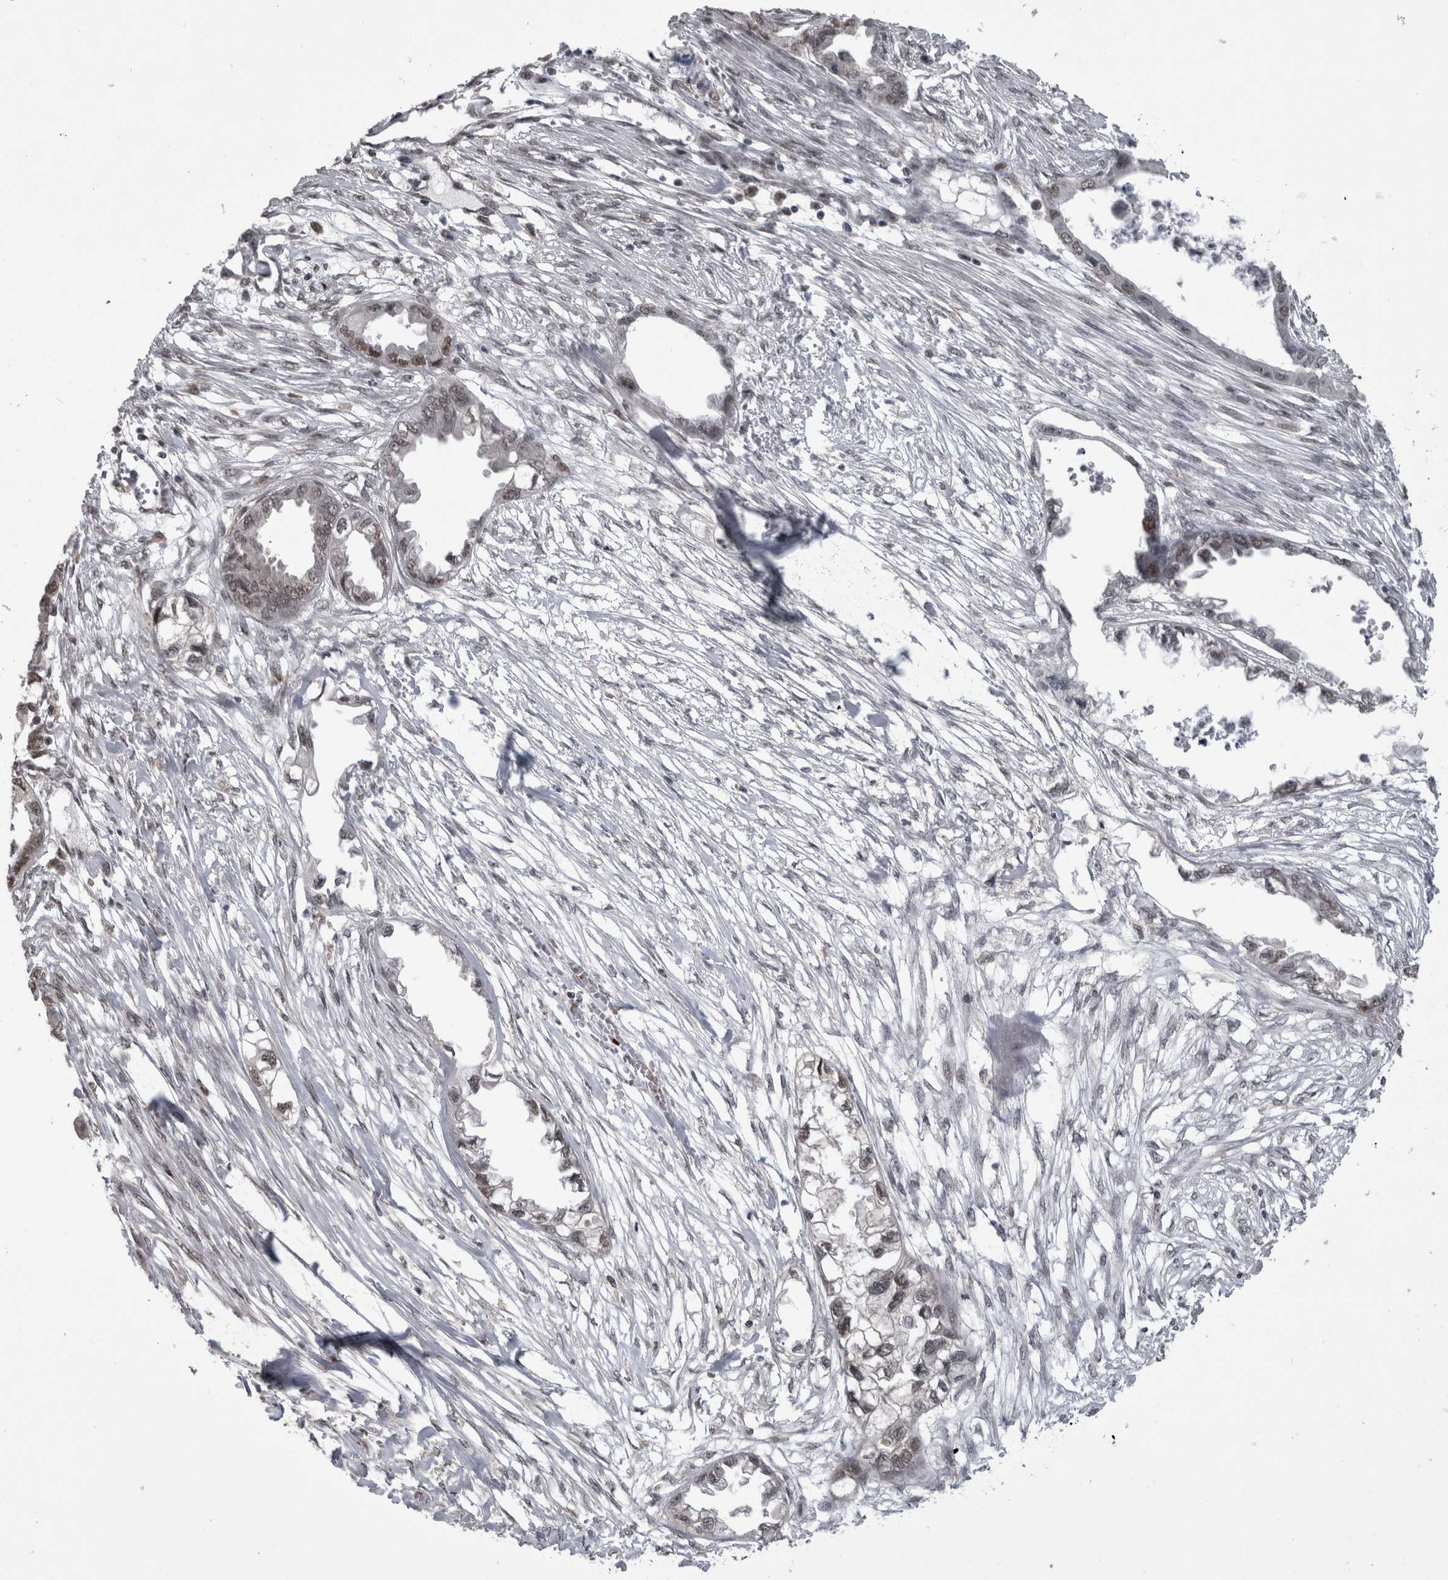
{"staining": {"intensity": "weak", "quantity": ">75%", "location": "nuclear"}, "tissue": "endometrial cancer", "cell_type": "Tumor cells", "image_type": "cancer", "snomed": [{"axis": "morphology", "description": "Adenocarcinoma, NOS"}, {"axis": "morphology", "description": "Adenocarcinoma, metastatic, NOS"}, {"axis": "topography", "description": "Adipose tissue"}, {"axis": "topography", "description": "Endometrium"}], "caption": "Immunohistochemical staining of human metastatic adenocarcinoma (endometrial) demonstrates low levels of weak nuclear staining in about >75% of tumor cells.", "gene": "IFI44", "patient": {"sex": "female", "age": 67}}